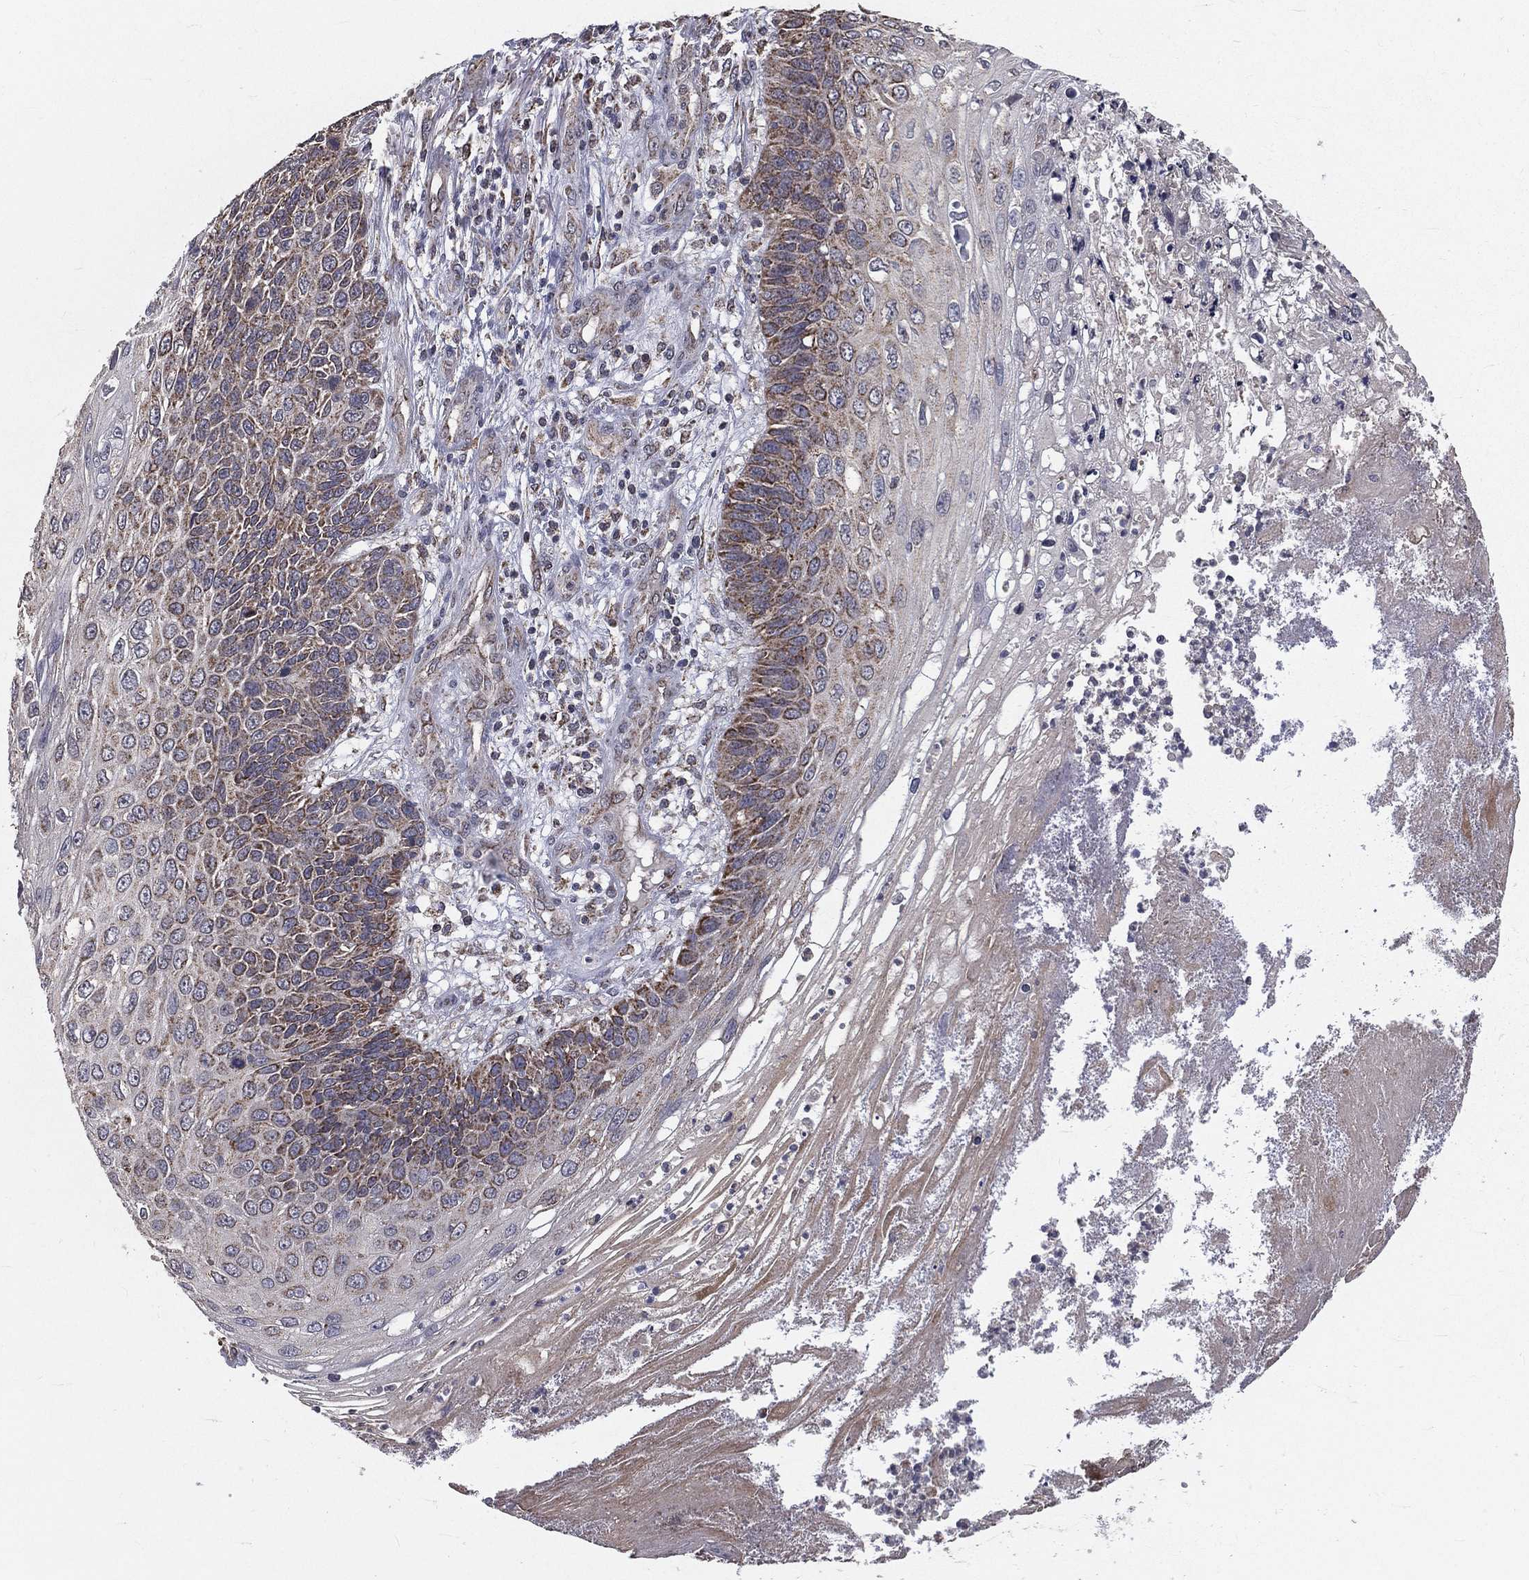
{"staining": {"intensity": "weak", "quantity": "<25%", "location": "cytoplasmic/membranous"}, "tissue": "skin cancer", "cell_type": "Tumor cells", "image_type": "cancer", "snomed": [{"axis": "morphology", "description": "Squamous cell carcinoma, NOS"}, {"axis": "topography", "description": "Skin"}], "caption": "This is an immunohistochemistry histopathology image of human skin cancer (squamous cell carcinoma). There is no positivity in tumor cells.", "gene": "MRPL46", "patient": {"sex": "male", "age": 92}}